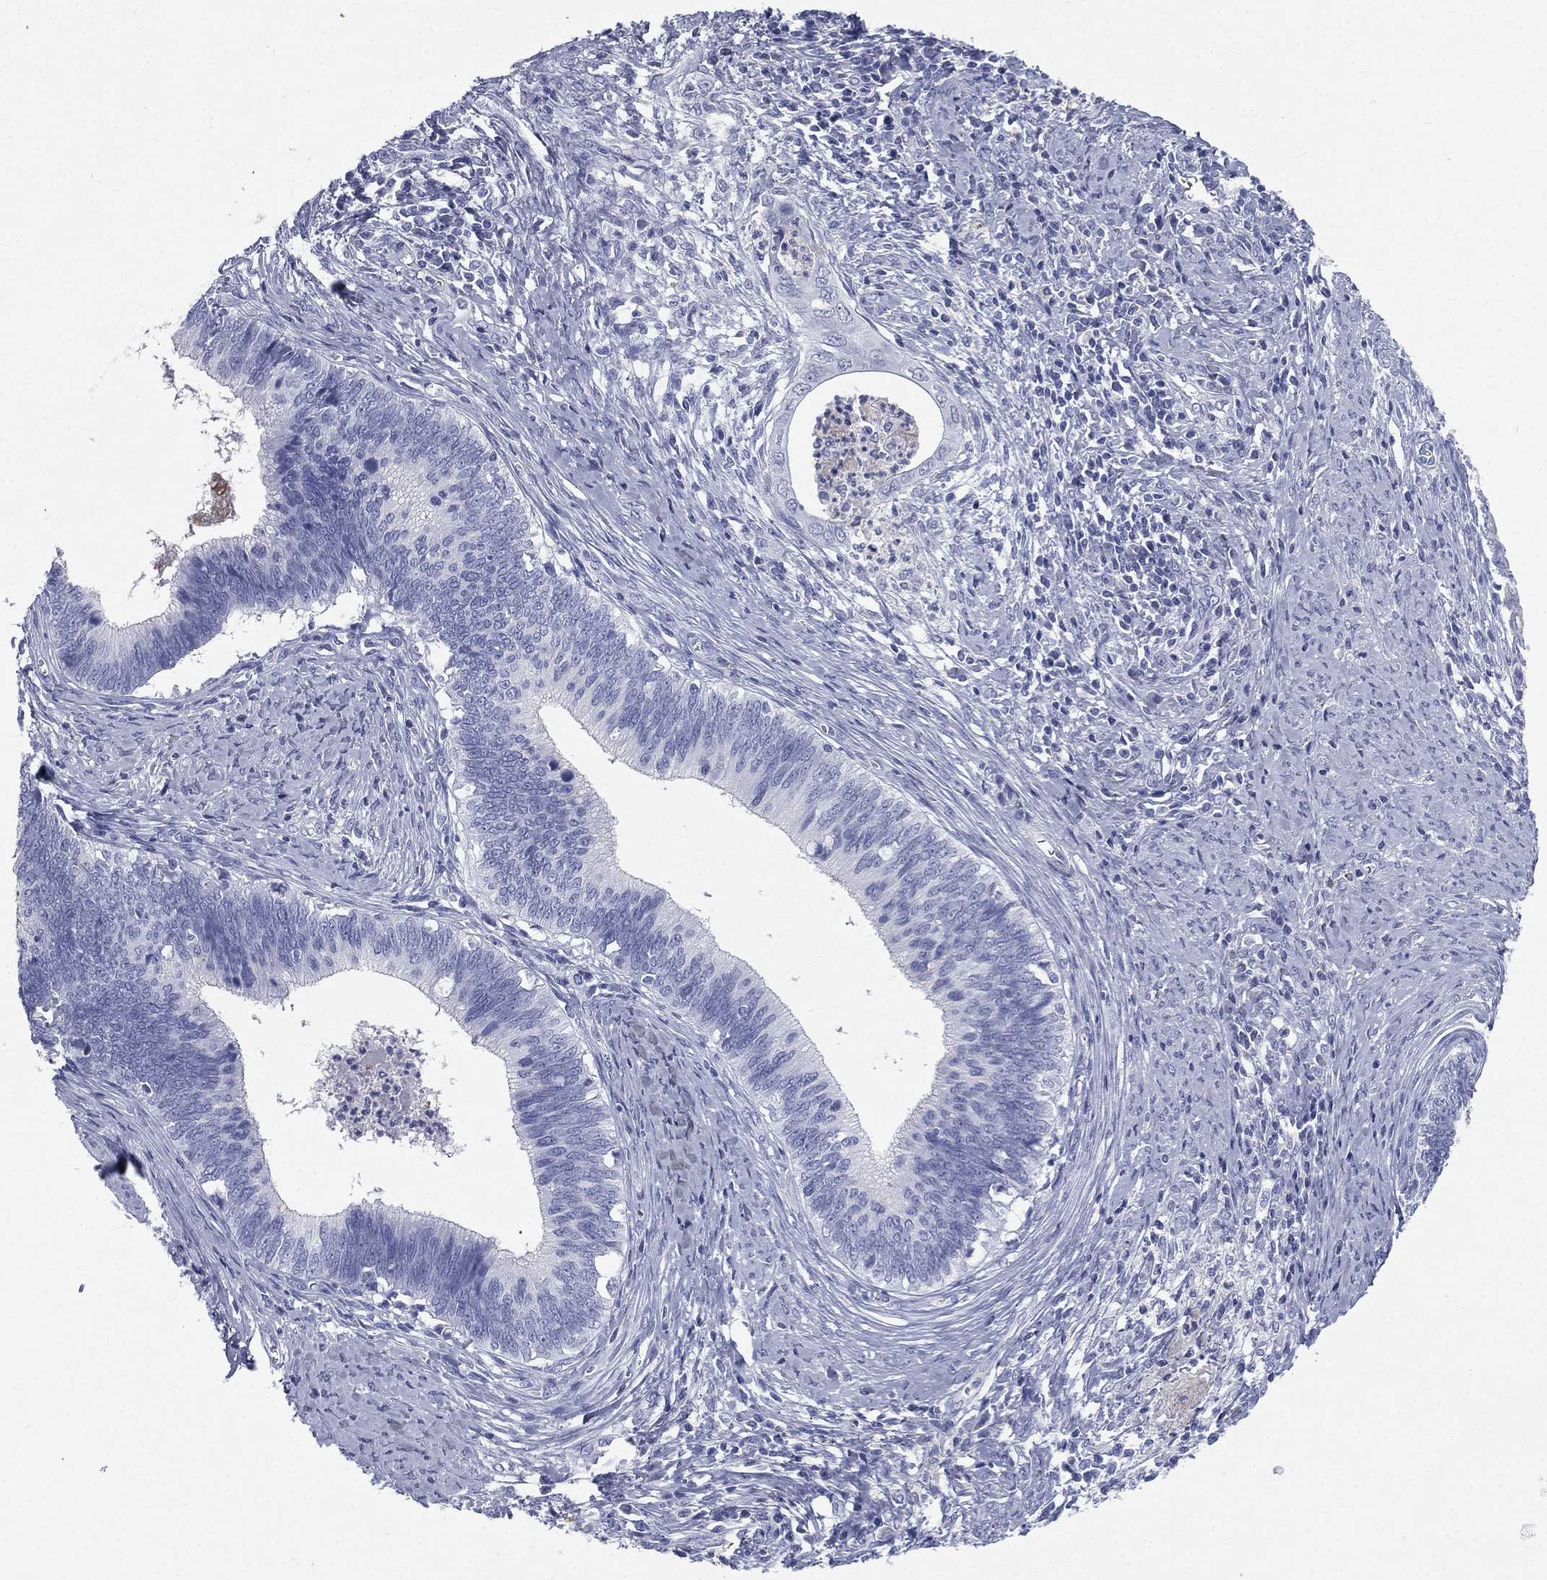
{"staining": {"intensity": "negative", "quantity": "none", "location": "none"}, "tissue": "cervical cancer", "cell_type": "Tumor cells", "image_type": "cancer", "snomed": [{"axis": "morphology", "description": "Adenocarcinoma, NOS"}, {"axis": "topography", "description": "Cervix"}], "caption": "Tumor cells are negative for protein expression in human cervical cancer (adenocarcinoma).", "gene": "HP", "patient": {"sex": "female", "age": 42}}